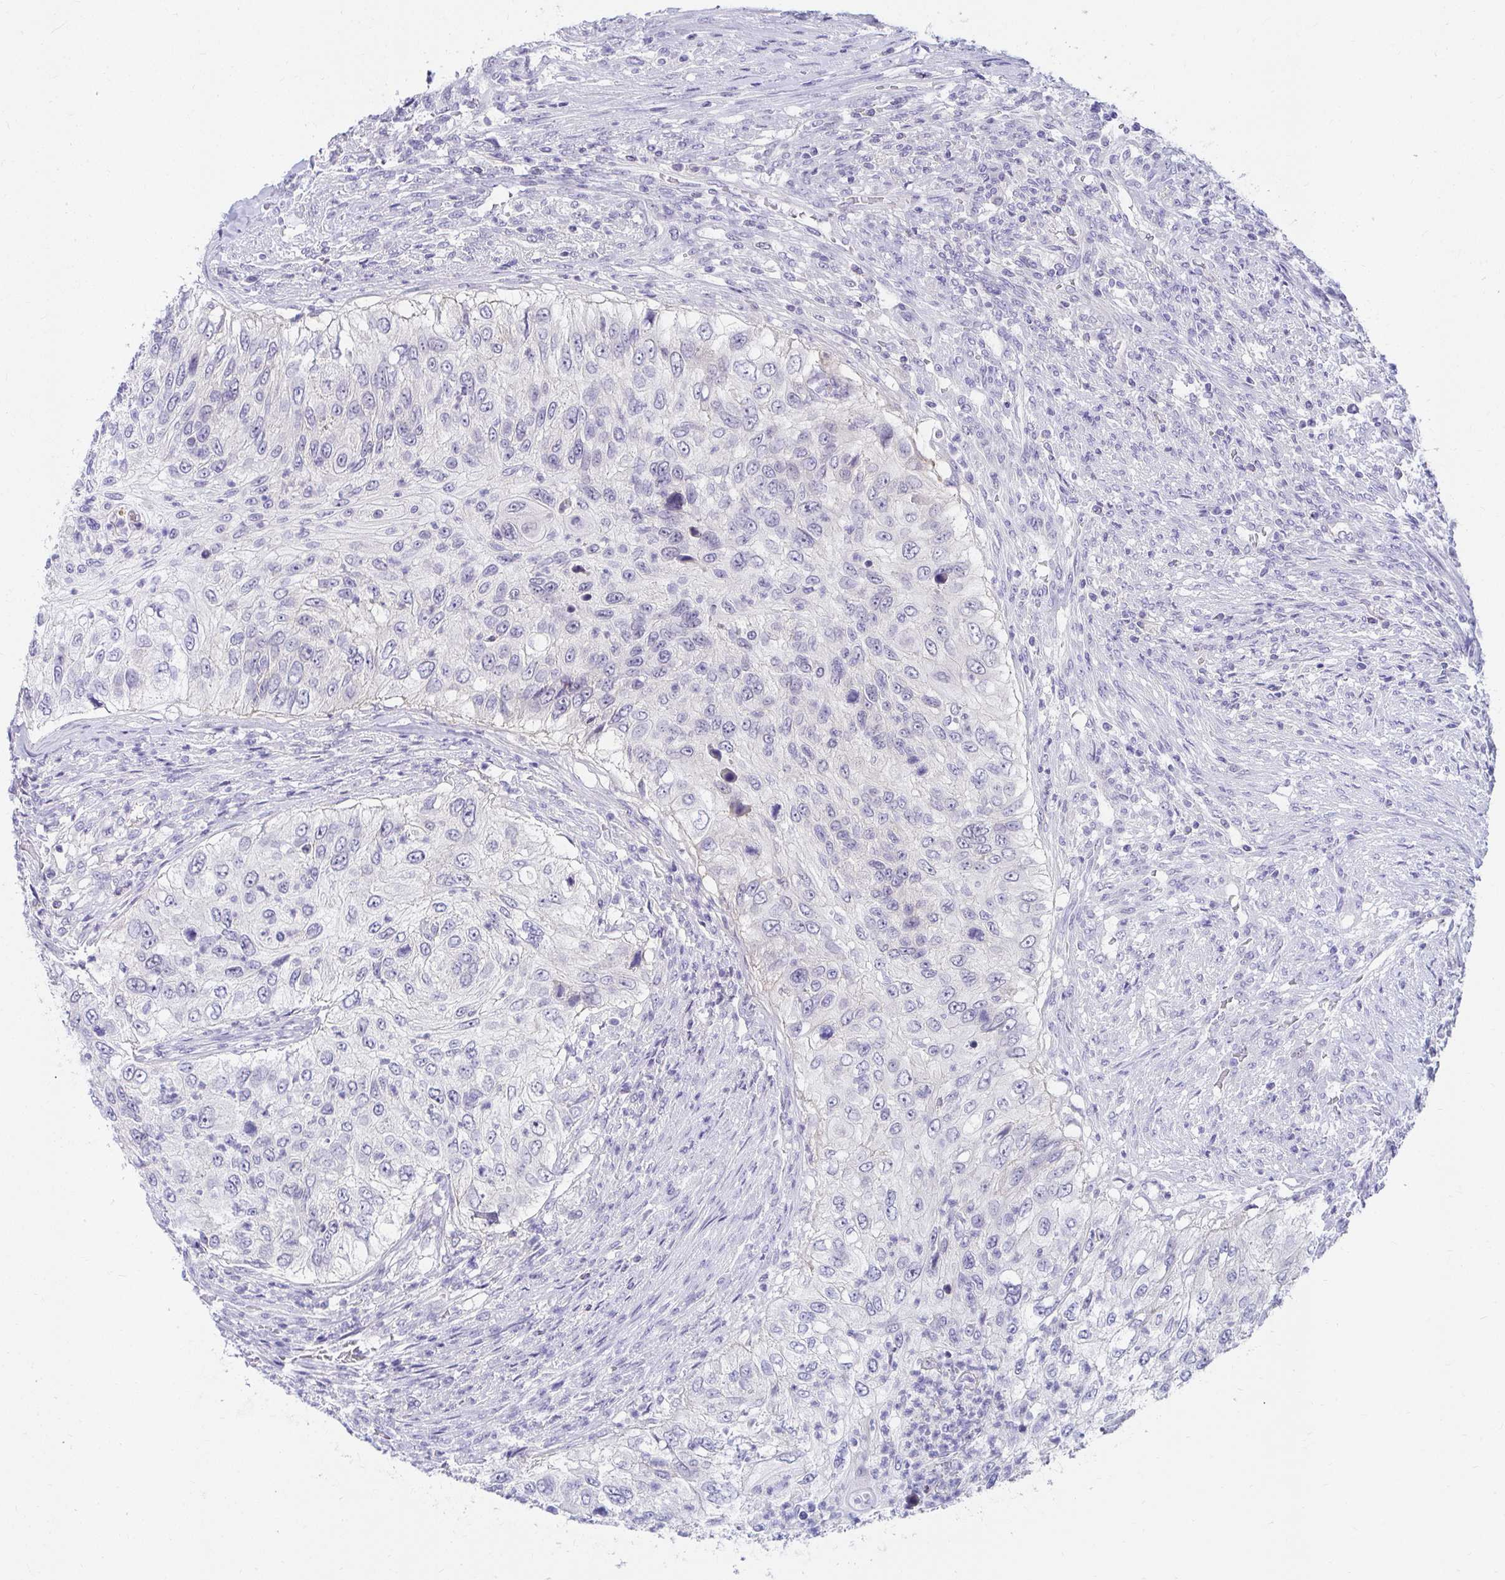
{"staining": {"intensity": "negative", "quantity": "none", "location": "none"}, "tissue": "urothelial cancer", "cell_type": "Tumor cells", "image_type": "cancer", "snomed": [{"axis": "morphology", "description": "Urothelial carcinoma, High grade"}, {"axis": "topography", "description": "Urinary bladder"}], "caption": "The immunohistochemistry (IHC) image has no significant staining in tumor cells of high-grade urothelial carcinoma tissue.", "gene": "C19orf81", "patient": {"sex": "female", "age": 60}}